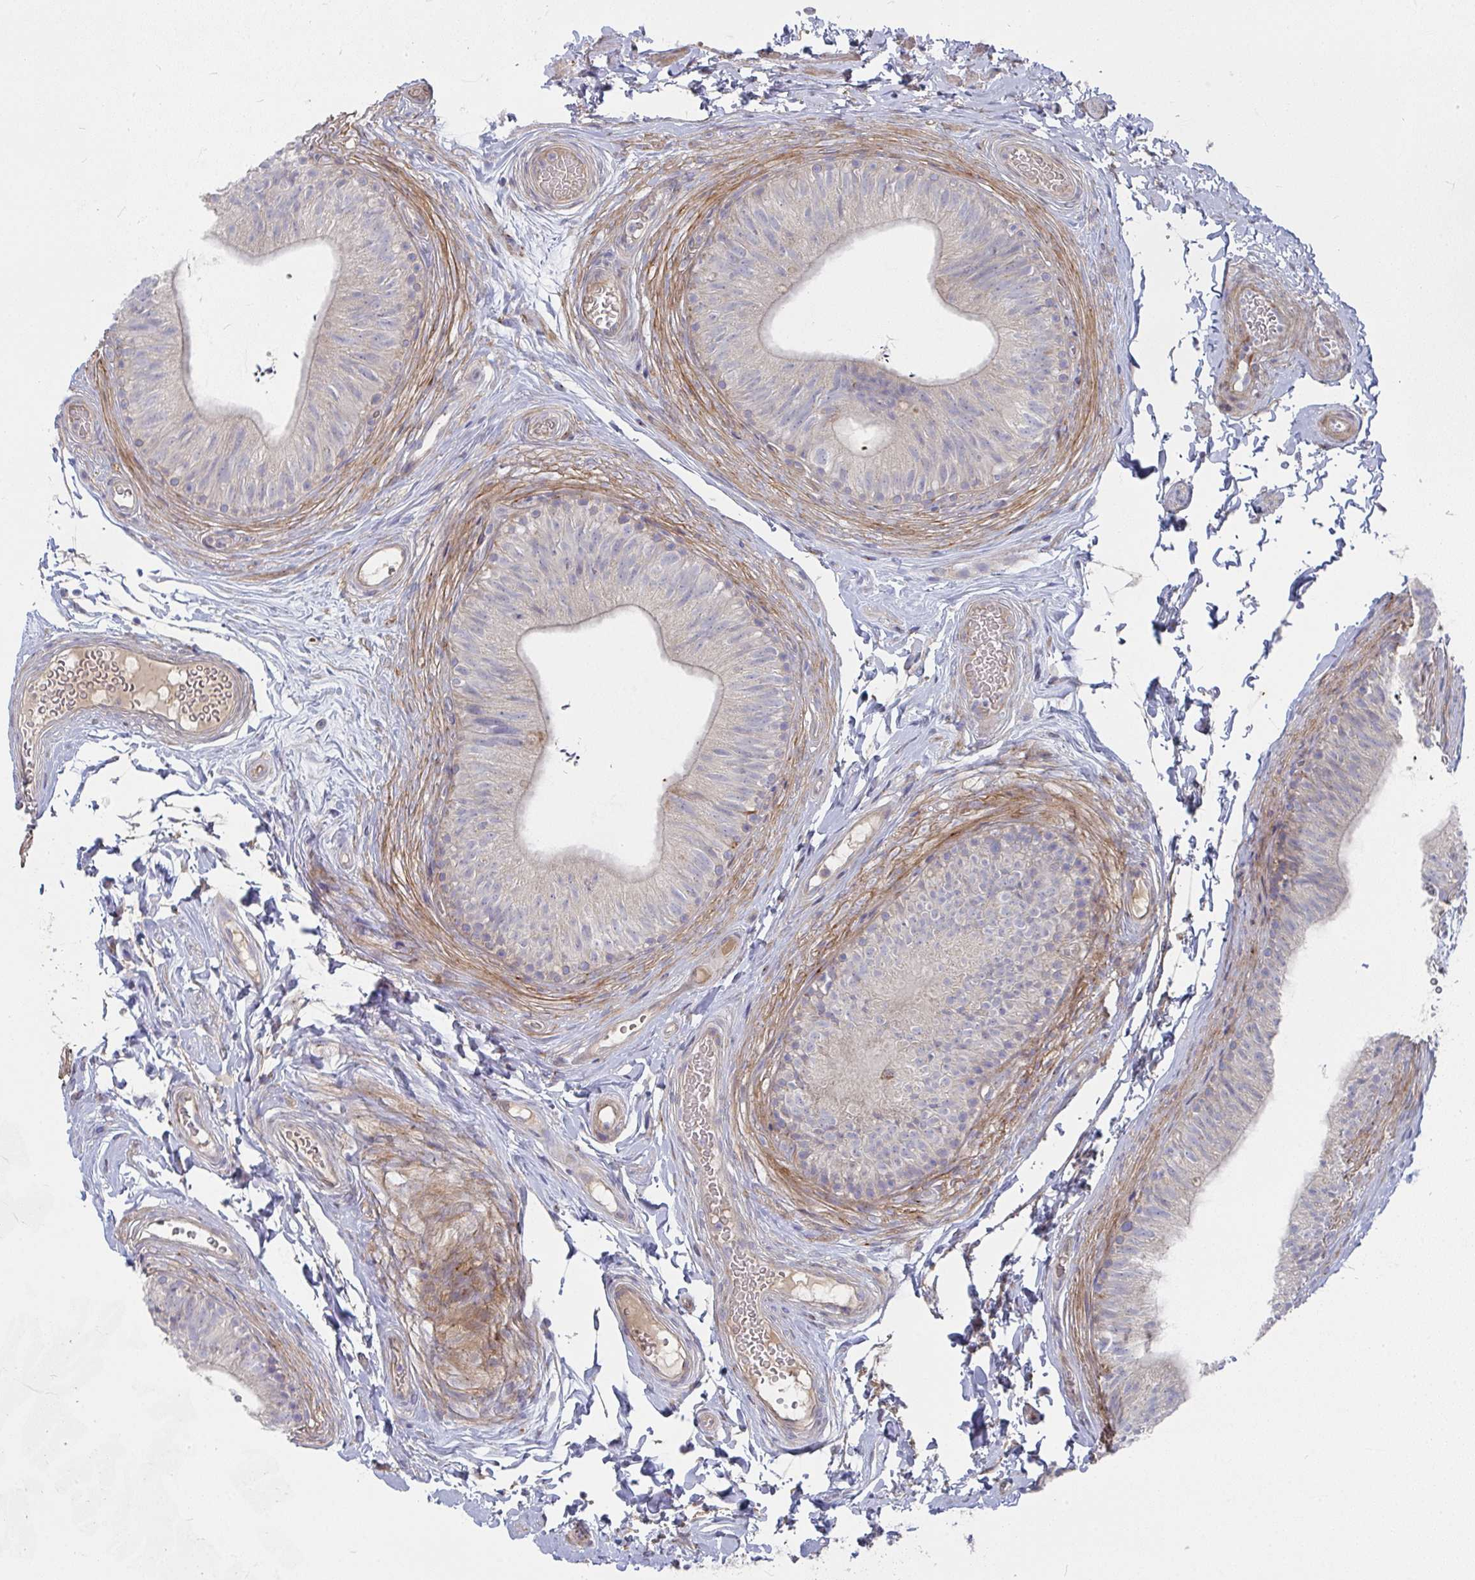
{"staining": {"intensity": "weak", "quantity": "25%-75%", "location": "cytoplasmic/membranous"}, "tissue": "epididymis", "cell_type": "Glandular cells", "image_type": "normal", "snomed": [{"axis": "morphology", "description": "Normal tissue, NOS"}, {"axis": "topography", "description": "Epididymis, spermatic cord, NOS"}, {"axis": "topography", "description": "Epididymis"}, {"axis": "topography", "description": "Peripheral nerve tissue"}], "caption": "Protein expression analysis of benign human epididymis reveals weak cytoplasmic/membranous positivity in about 25%-75% of glandular cells. Using DAB (3,3'-diaminobenzidine) (brown) and hematoxylin (blue) stains, captured at high magnification using brightfield microscopy.", "gene": "RHEBL1", "patient": {"sex": "male", "age": 29}}